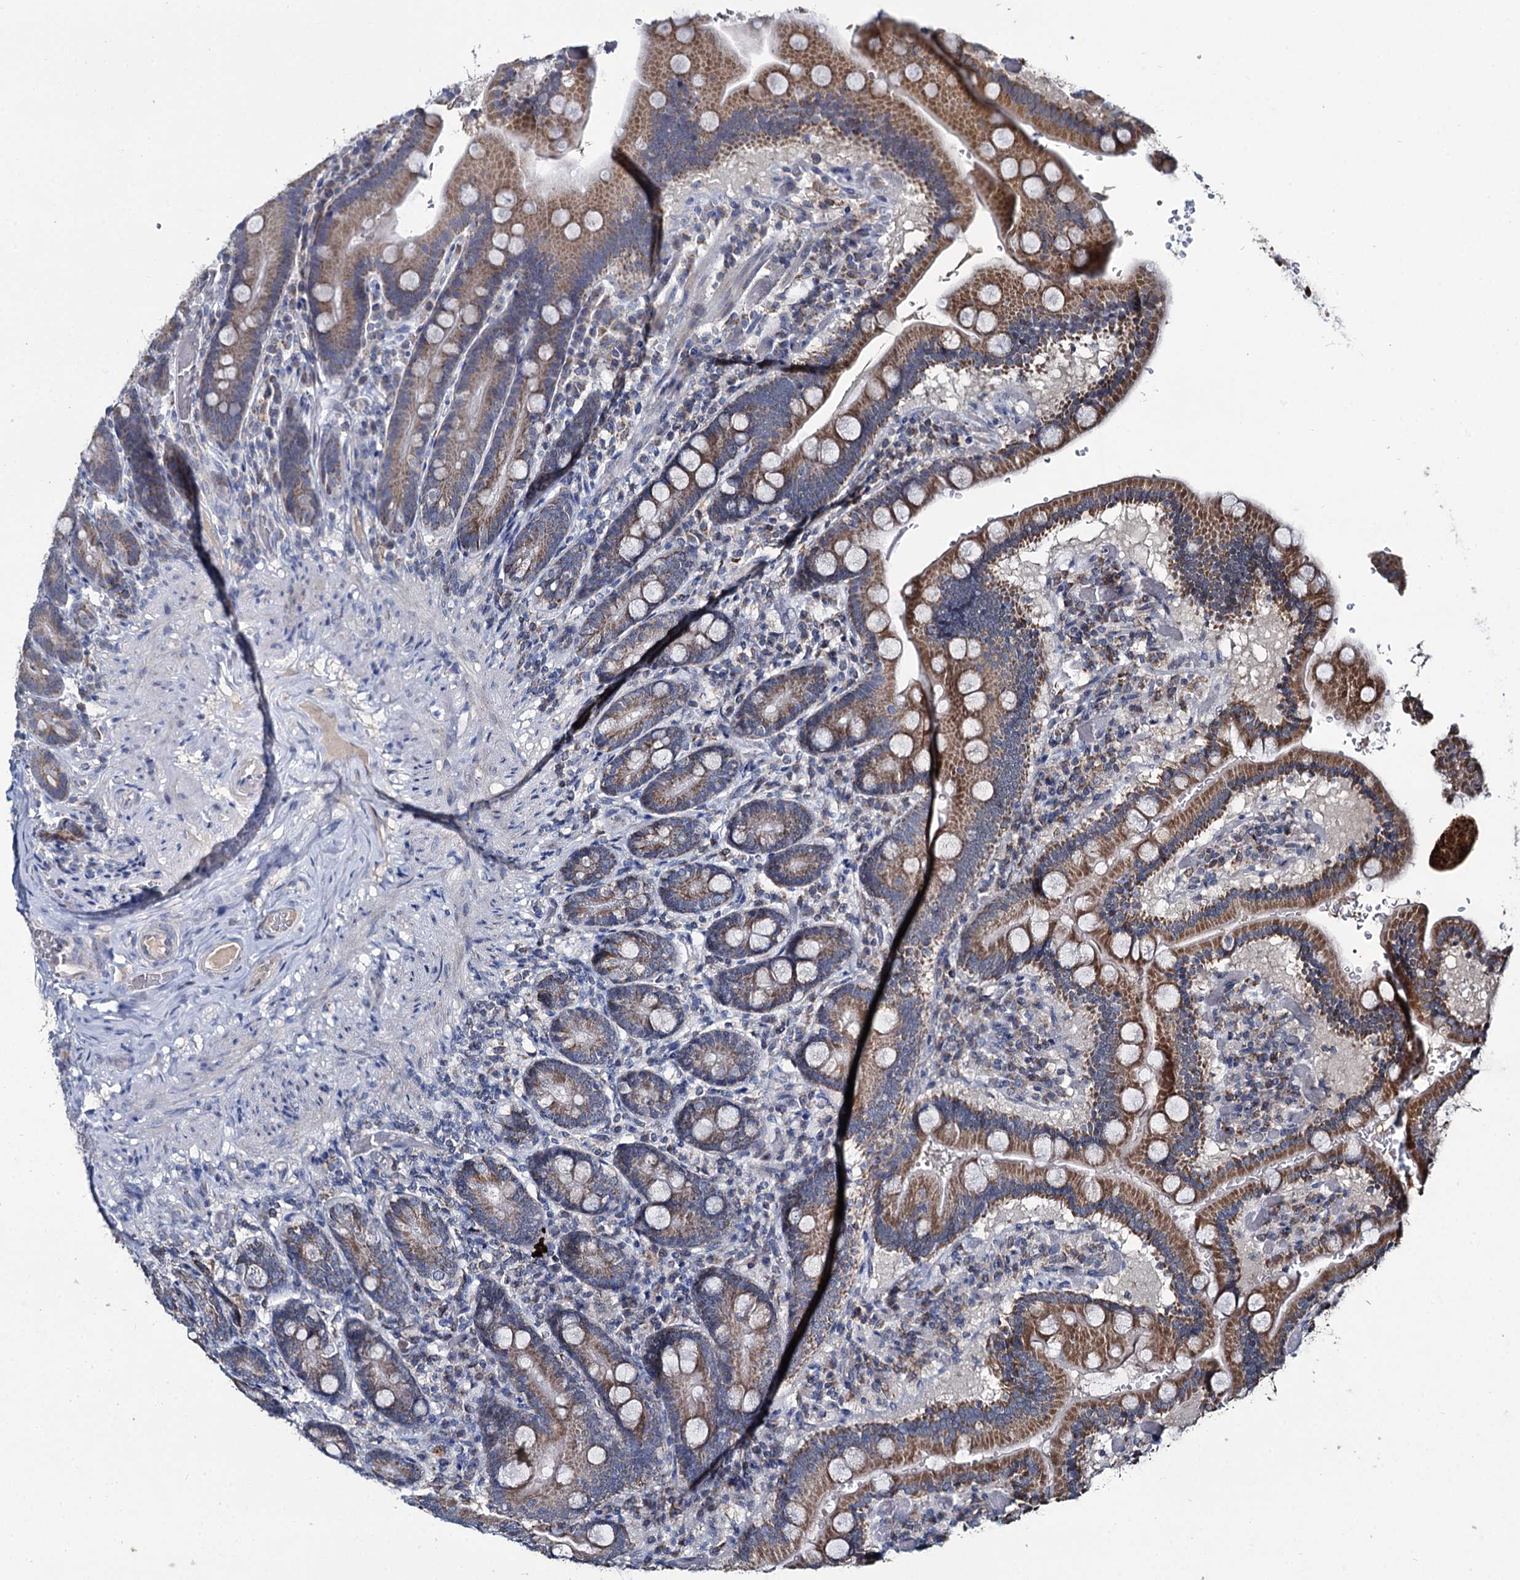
{"staining": {"intensity": "moderate", "quantity": ">75%", "location": "cytoplasmic/membranous"}, "tissue": "duodenum", "cell_type": "Glandular cells", "image_type": "normal", "snomed": [{"axis": "morphology", "description": "Normal tissue, NOS"}, {"axis": "topography", "description": "Duodenum"}], "caption": "Protein expression analysis of unremarkable duodenum displays moderate cytoplasmic/membranous staining in about >75% of glandular cells. The protein is shown in brown color, while the nuclei are stained blue.", "gene": "METTL4", "patient": {"sex": "female", "age": 62}}